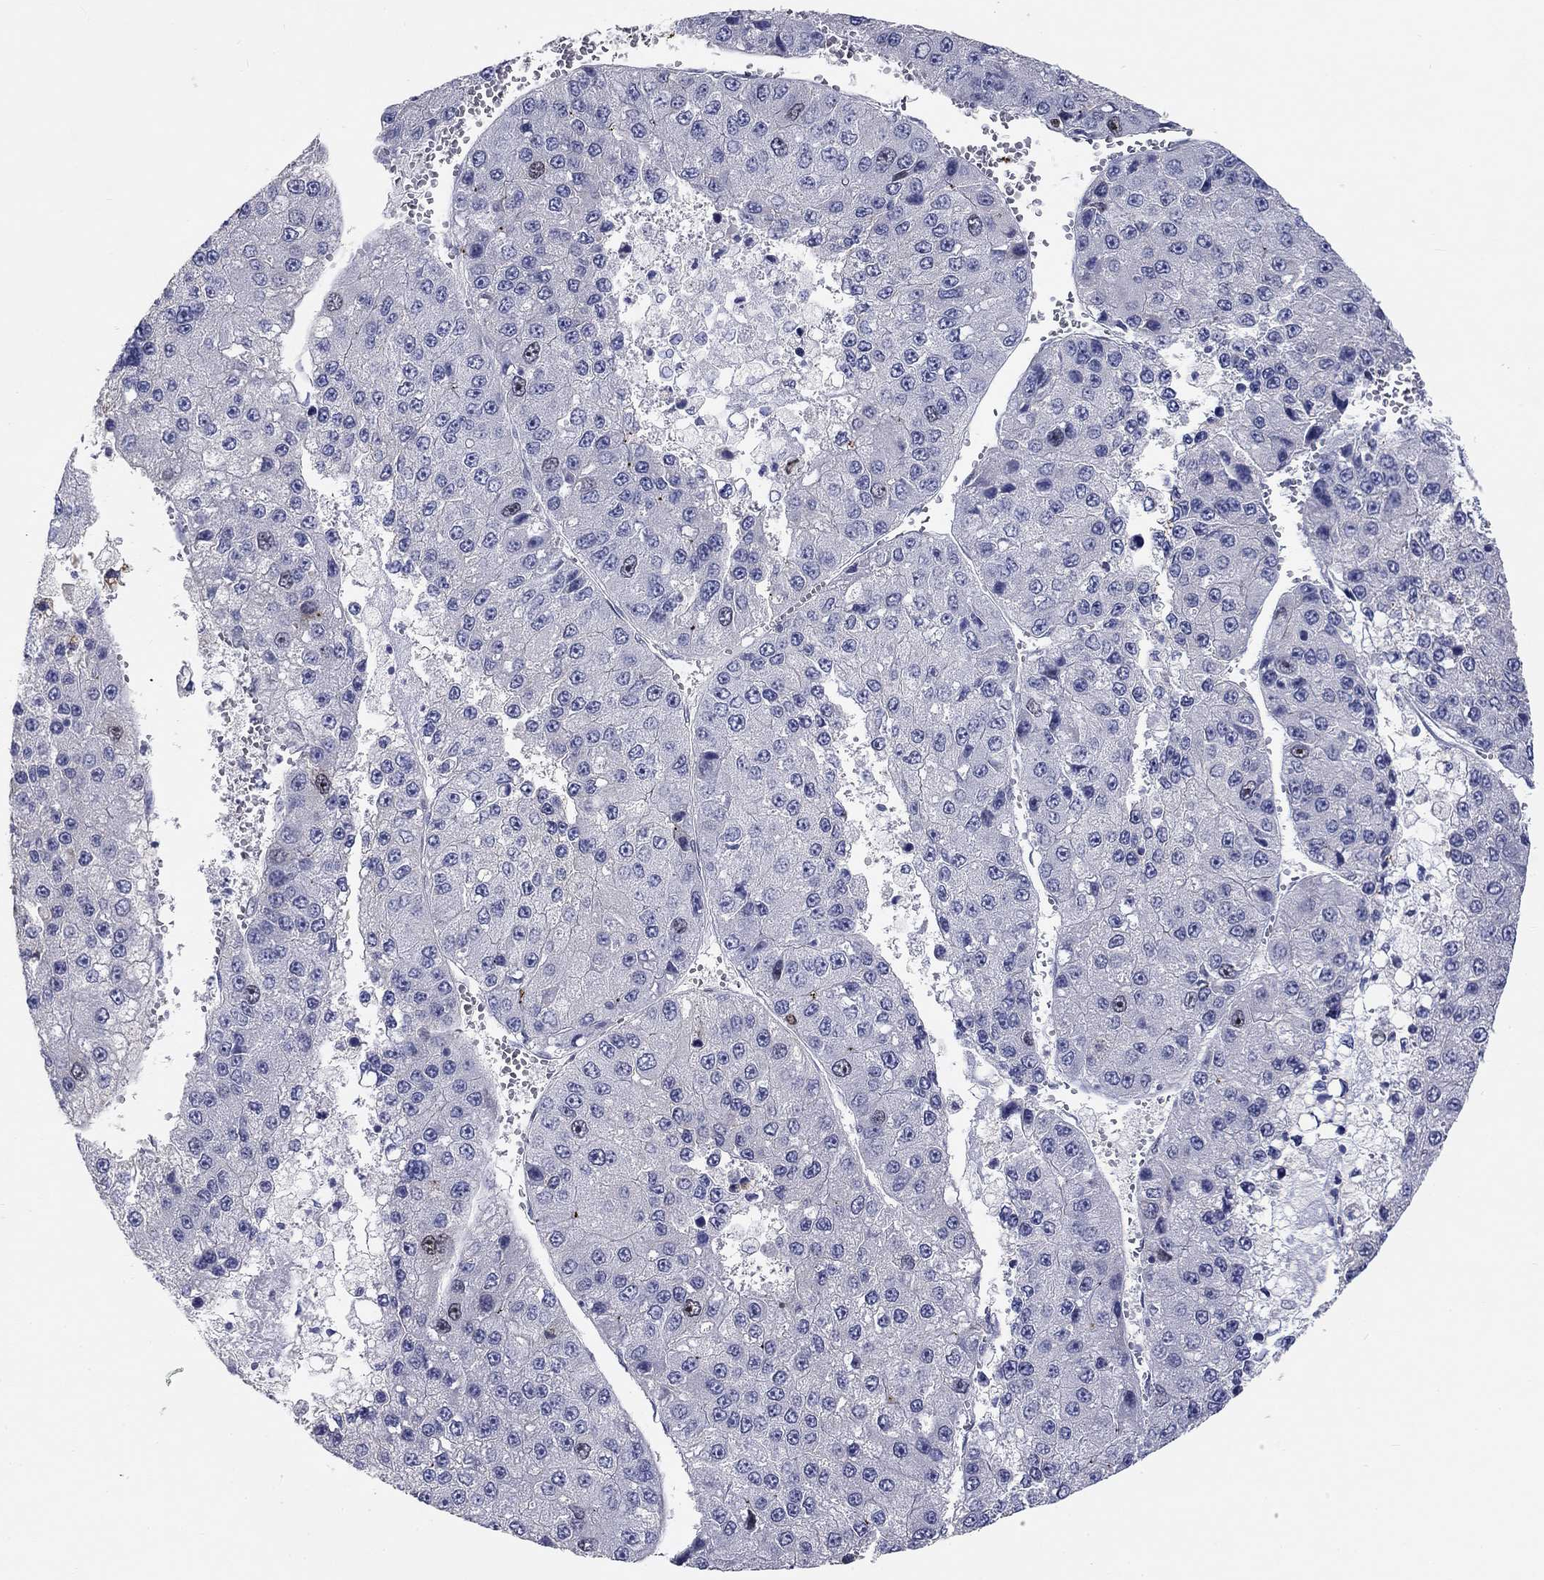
{"staining": {"intensity": "negative", "quantity": "none", "location": "none"}, "tissue": "liver cancer", "cell_type": "Tumor cells", "image_type": "cancer", "snomed": [{"axis": "morphology", "description": "Carcinoma, Hepatocellular, NOS"}, {"axis": "topography", "description": "Liver"}], "caption": "An IHC micrograph of liver cancer (hepatocellular carcinoma) is shown. There is no staining in tumor cells of liver cancer (hepatocellular carcinoma). (Brightfield microscopy of DAB immunohistochemistry at high magnification).", "gene": "PRC1", "patient": {"sex": "female", "age": 73}}